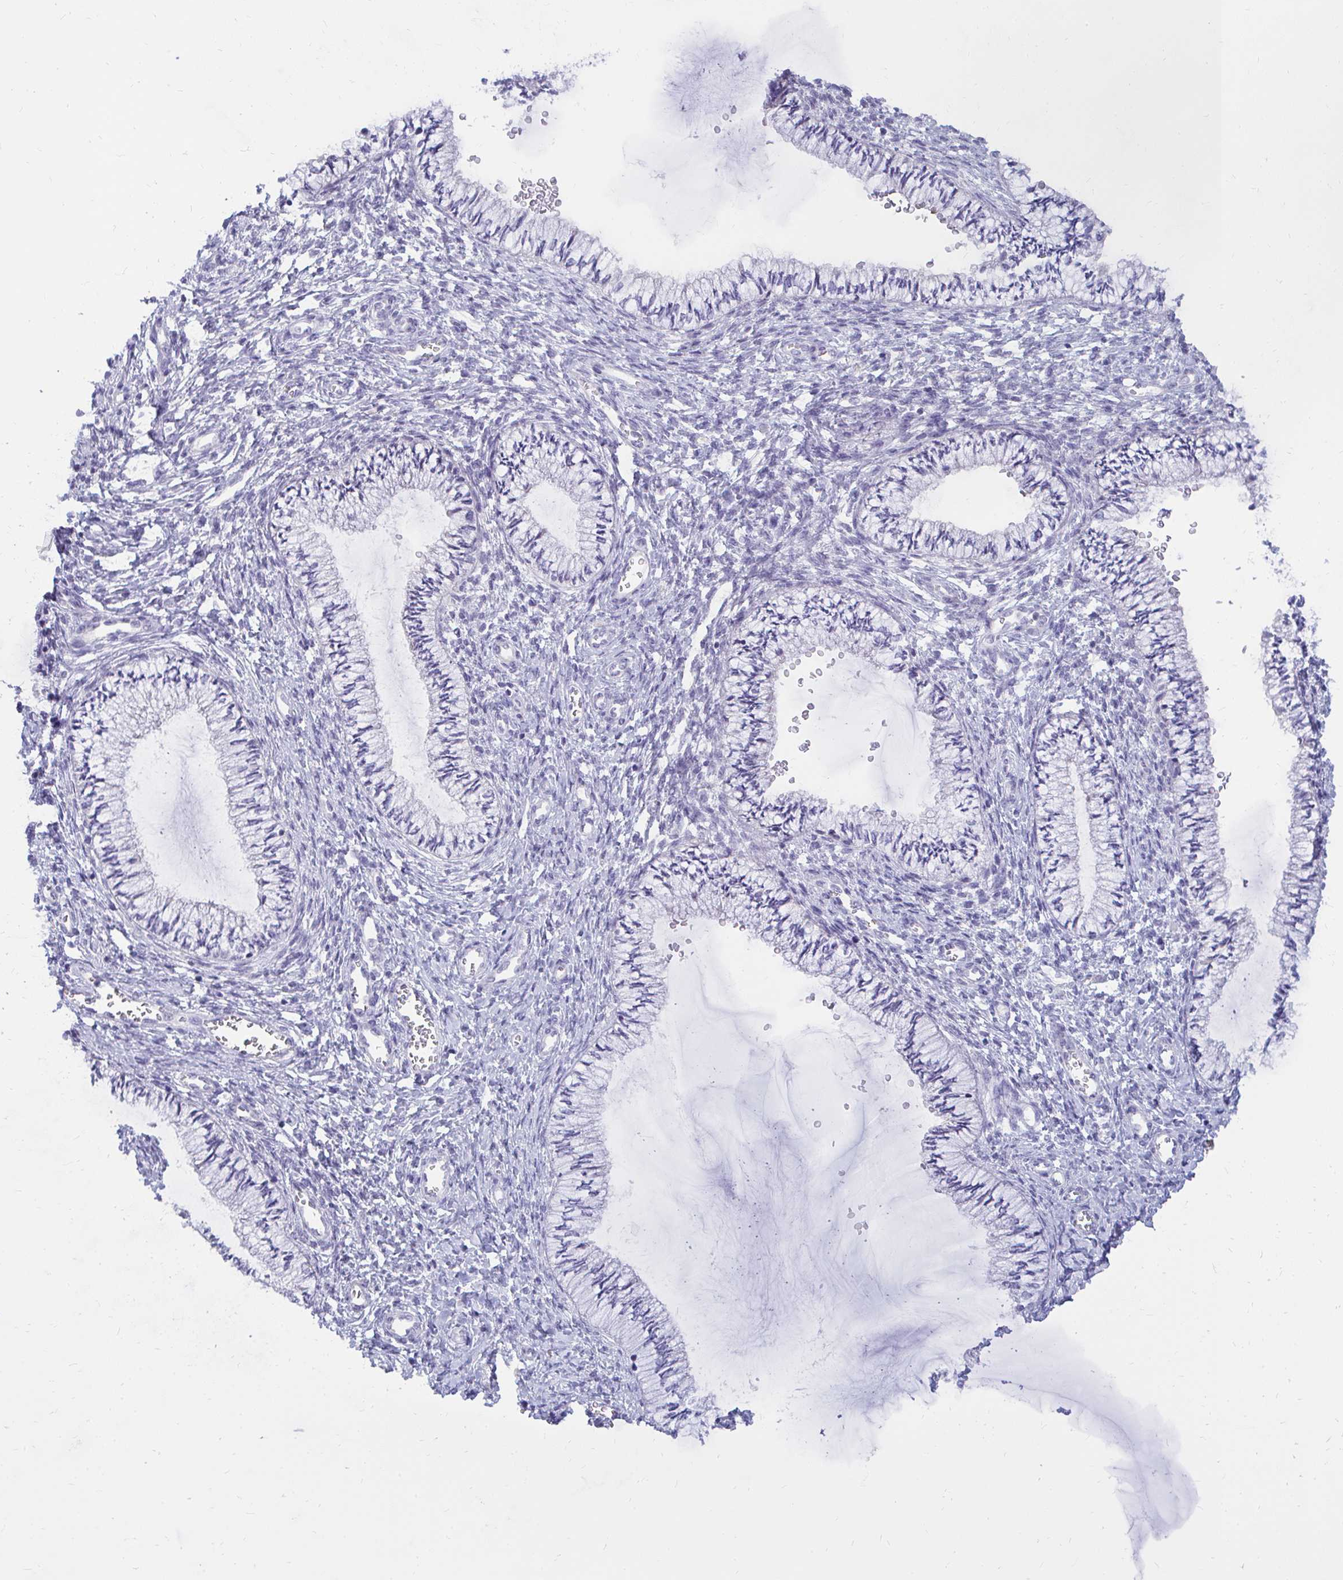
{"staining": {"intensity": "negative", "quantity": "none", "location": "none"}, "tissue": "cervix", "cell_type": "Glandular cells", "image_type": "normal", "snomed": [{"axis": "morphology", "description": "Normal tissue, NOS"}, {"axis": "topography", "description": "Cervix"}], "caption": "Immunohistochemical staining of normal human cervix reveals no significant staining in glandular cells.", "gene": "CSE1L", "patient": {"sex": "female", "age": 24}}